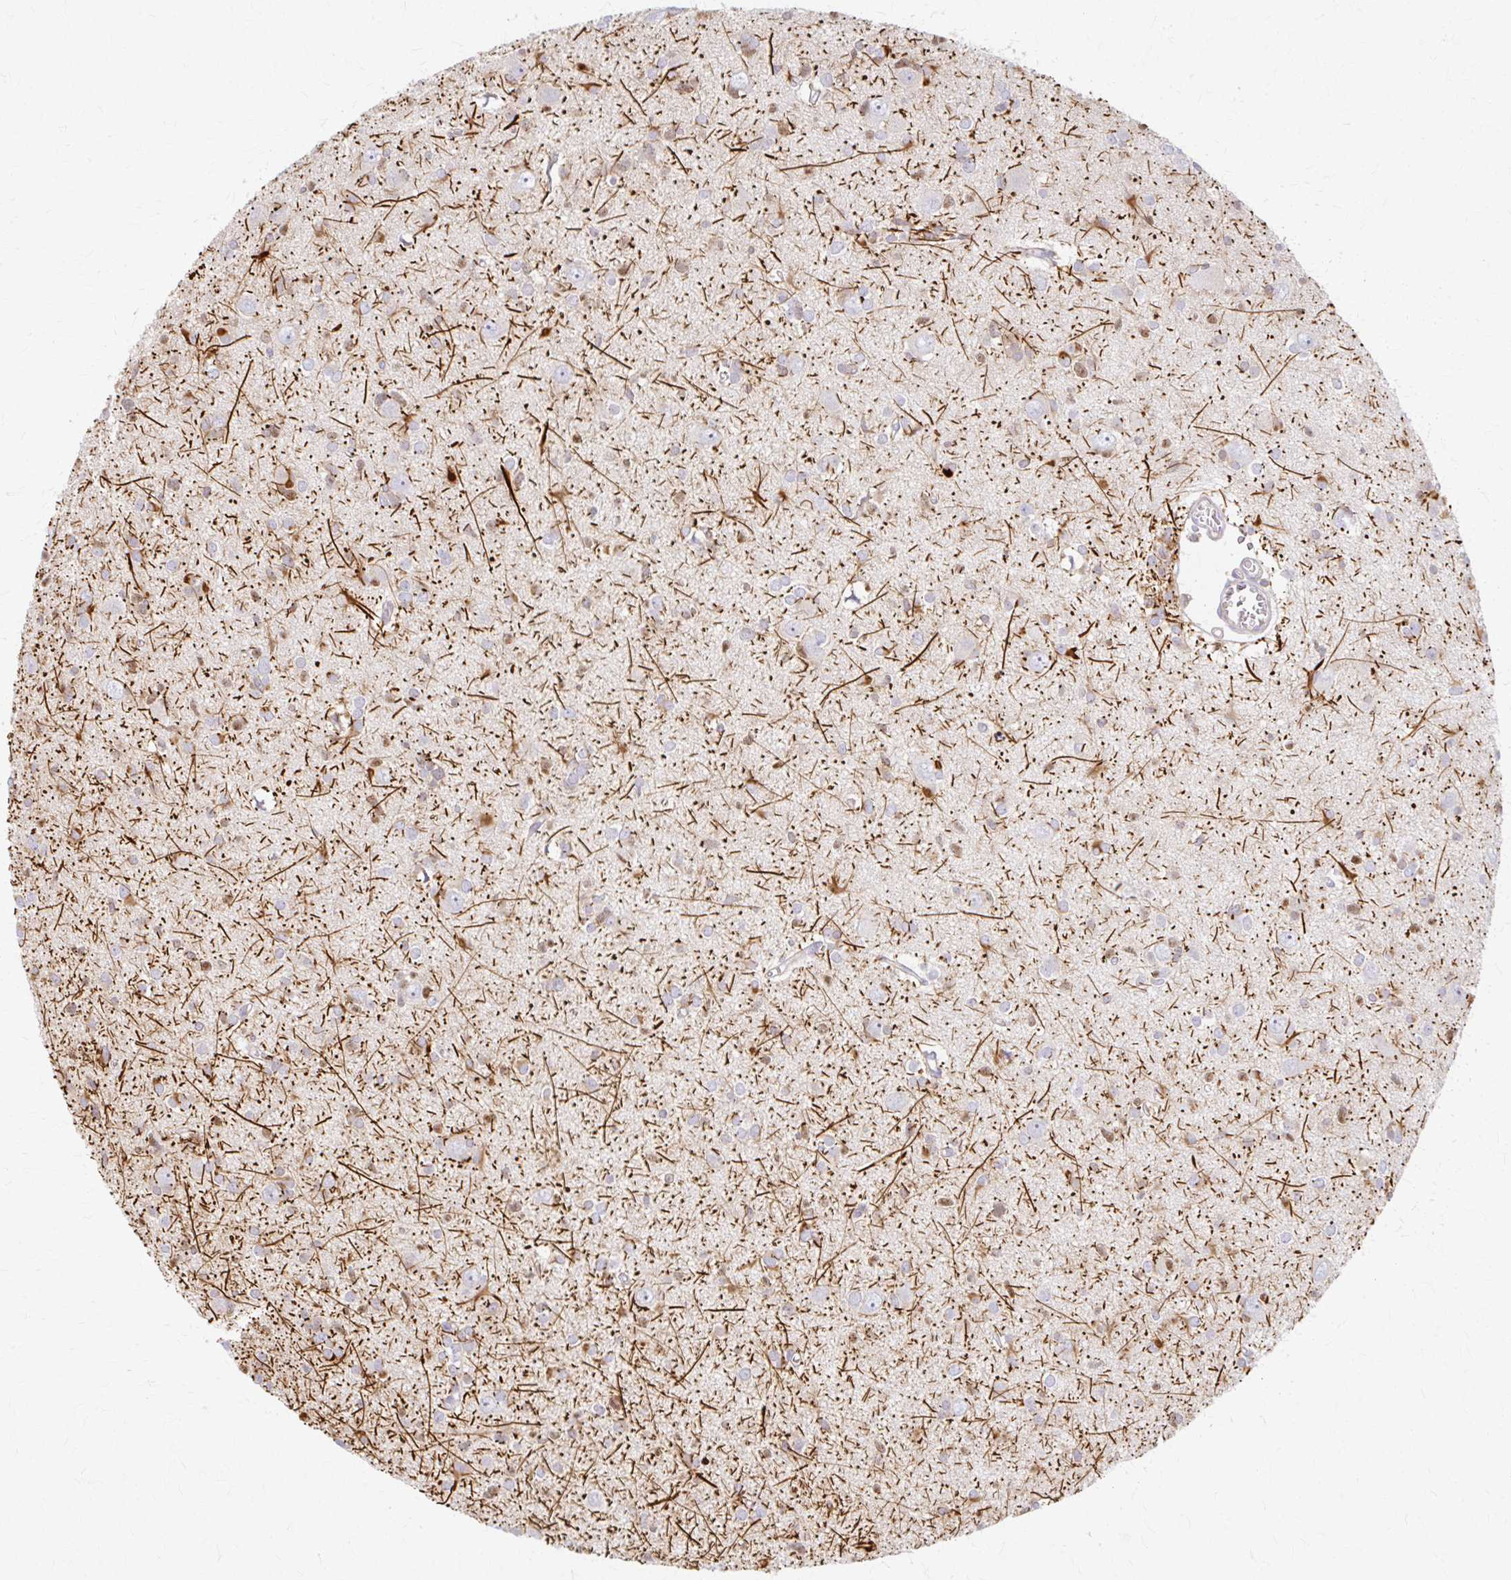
{"staining": {"intensity": "weak", "quantity": "<25%", "location": "cytoplasmic/membranous"}, "tissue": "glioma", "cell_type": "Tumor cells", "image_type": "cancer", "snomed": [{"axis": "morphology", "description": "Glioma, malignant, High grade"}, {"axis": "topography", "description": "Brain"}], "caption": "Immunohistochemistry photomicrograph of neoplastic tissue: glioma stained with DAB displays no significant protein positivity in tumor cells. Brightfield microscopy of IHC stained with DAB (brown) and hematoxylin (blue), captured at high magnification.", "gene": "ARHGAP35", "patient": {"sex": "male", "age": 23}}